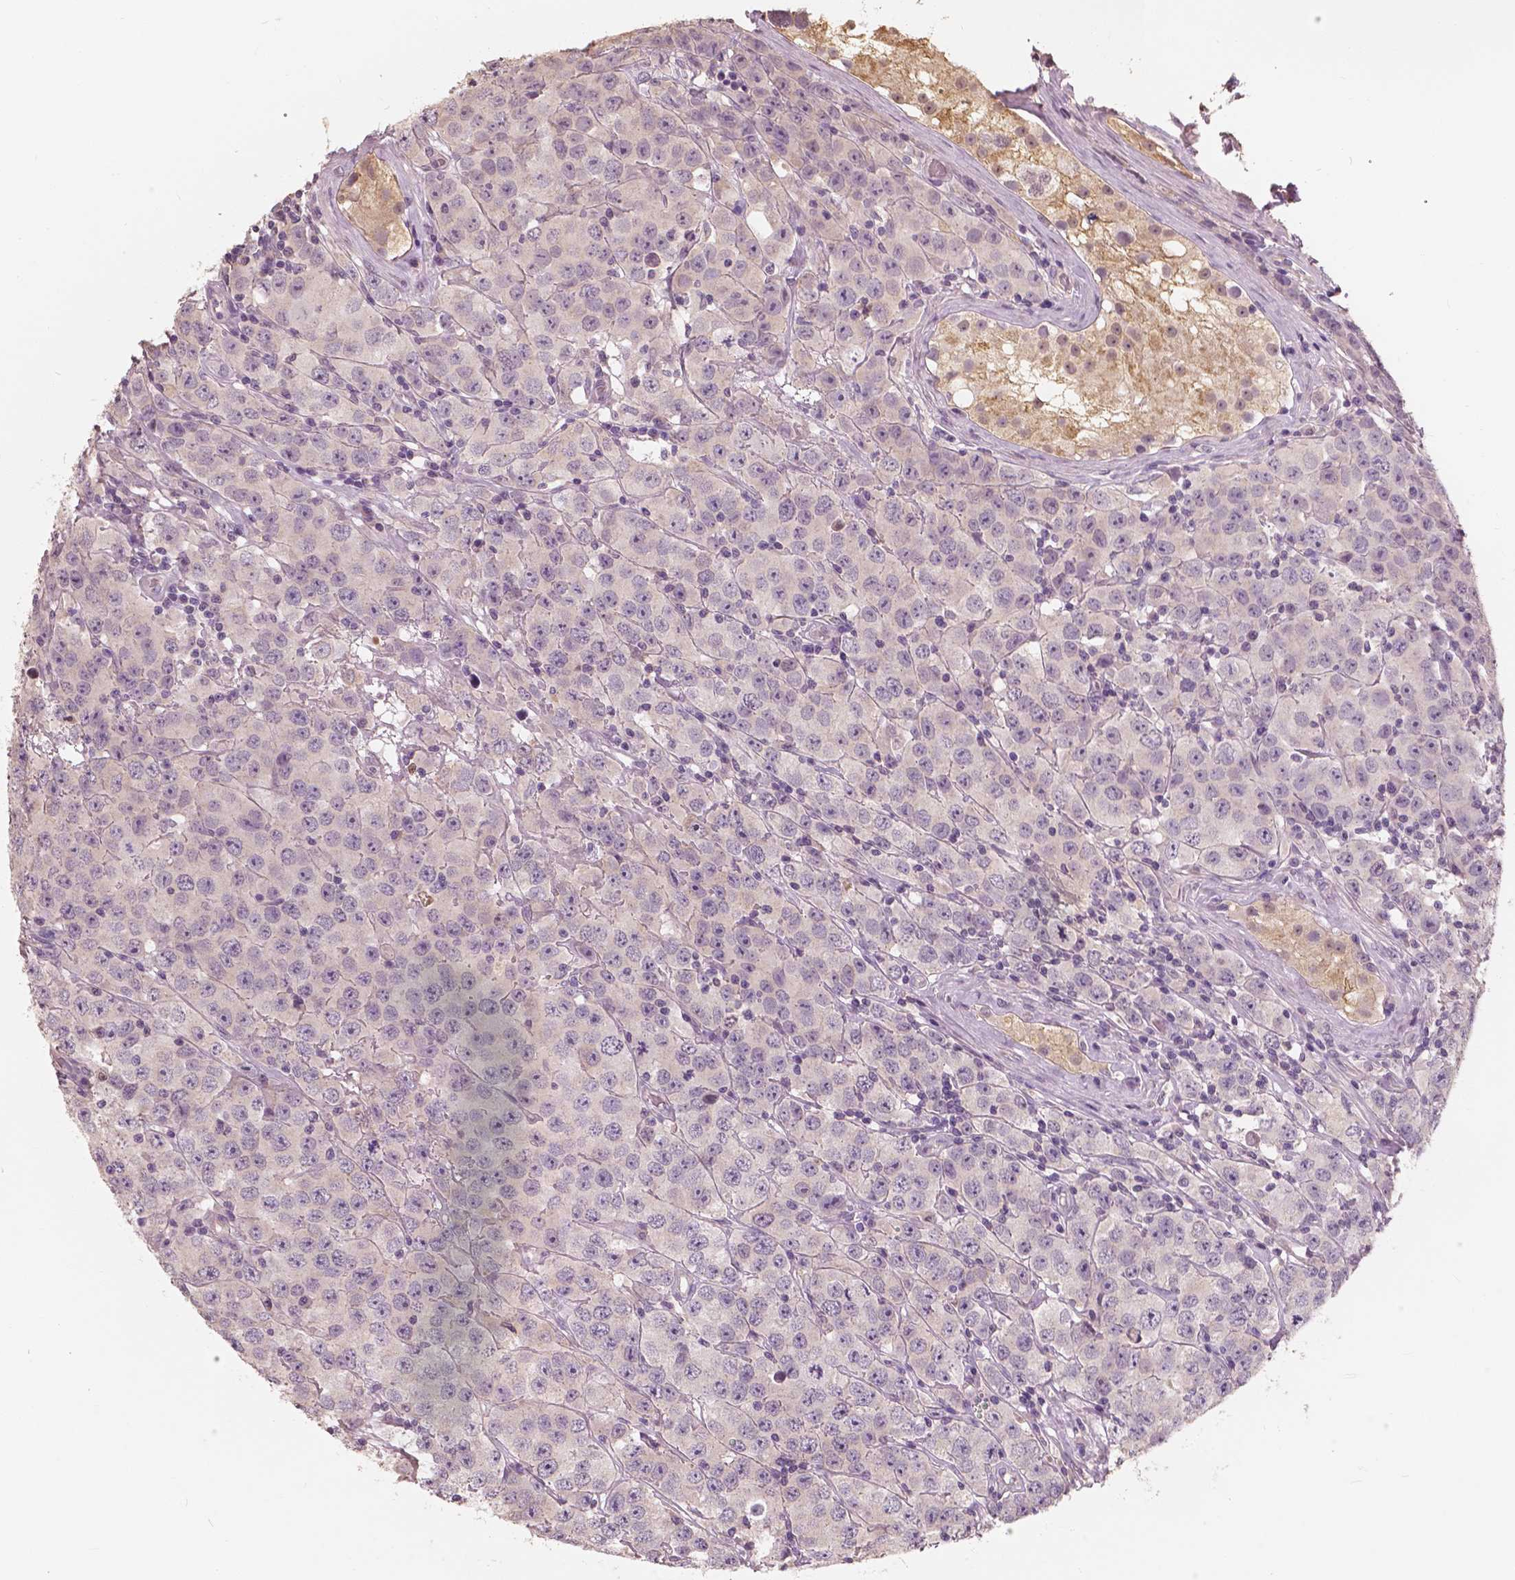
{"staining": {"intensity": "negative", "quantity": "none", "location": "none"}, "tissue": "testis cancer", "cell_type": "Tumor cells", "image_type": "cancer", "snomed": [{"axis": "morphology", "description": "Seminoma, NOS"}, {"axis": "topography", "description": "Testis"}], "caption": "IHC of human testis seminoma displays no staining in tumor cells.", "gene": "SAT2", "patient": {"sex": "male", "age": 52}}